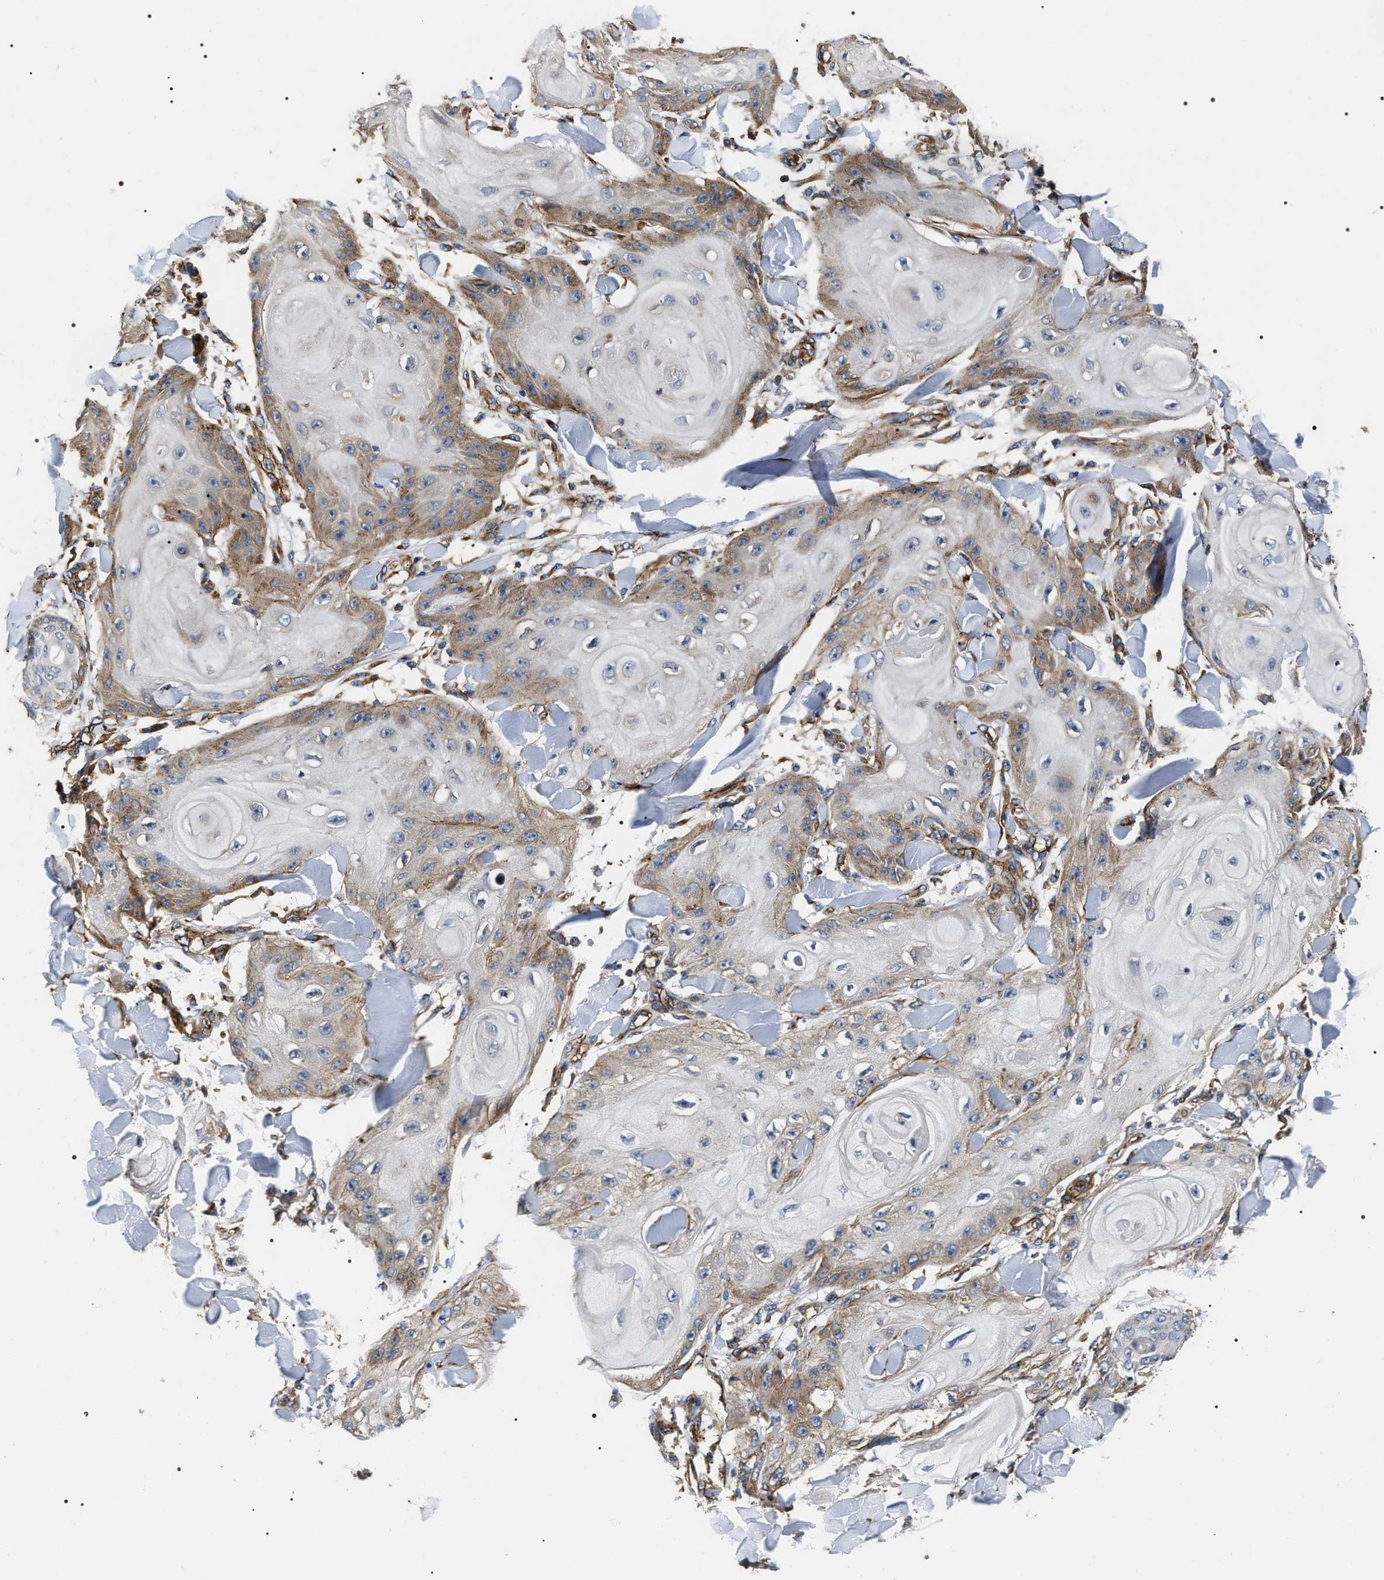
{"staining": {"intensity": "moderate", "quantity": "<25%", "location": "cytoplasmic/membranous"}, "tissue": "skin cancer", "cell_type": "Tumor cells", "image_type": "cancer", "snomed": [{"axis": "morphology", "description": "Squamous cell carcinoma, NOS"}, {"axis": "topography", "description": "Skin"}], "caption": "The micrograph displays a brown stain indicating the presence of a protein in the cytoplasmic/membranous of tumor cells in skin squamous cell carcinoma.", "gene": "ZC3HAV1L", "patient": {"sex": "male", "age": 74}}